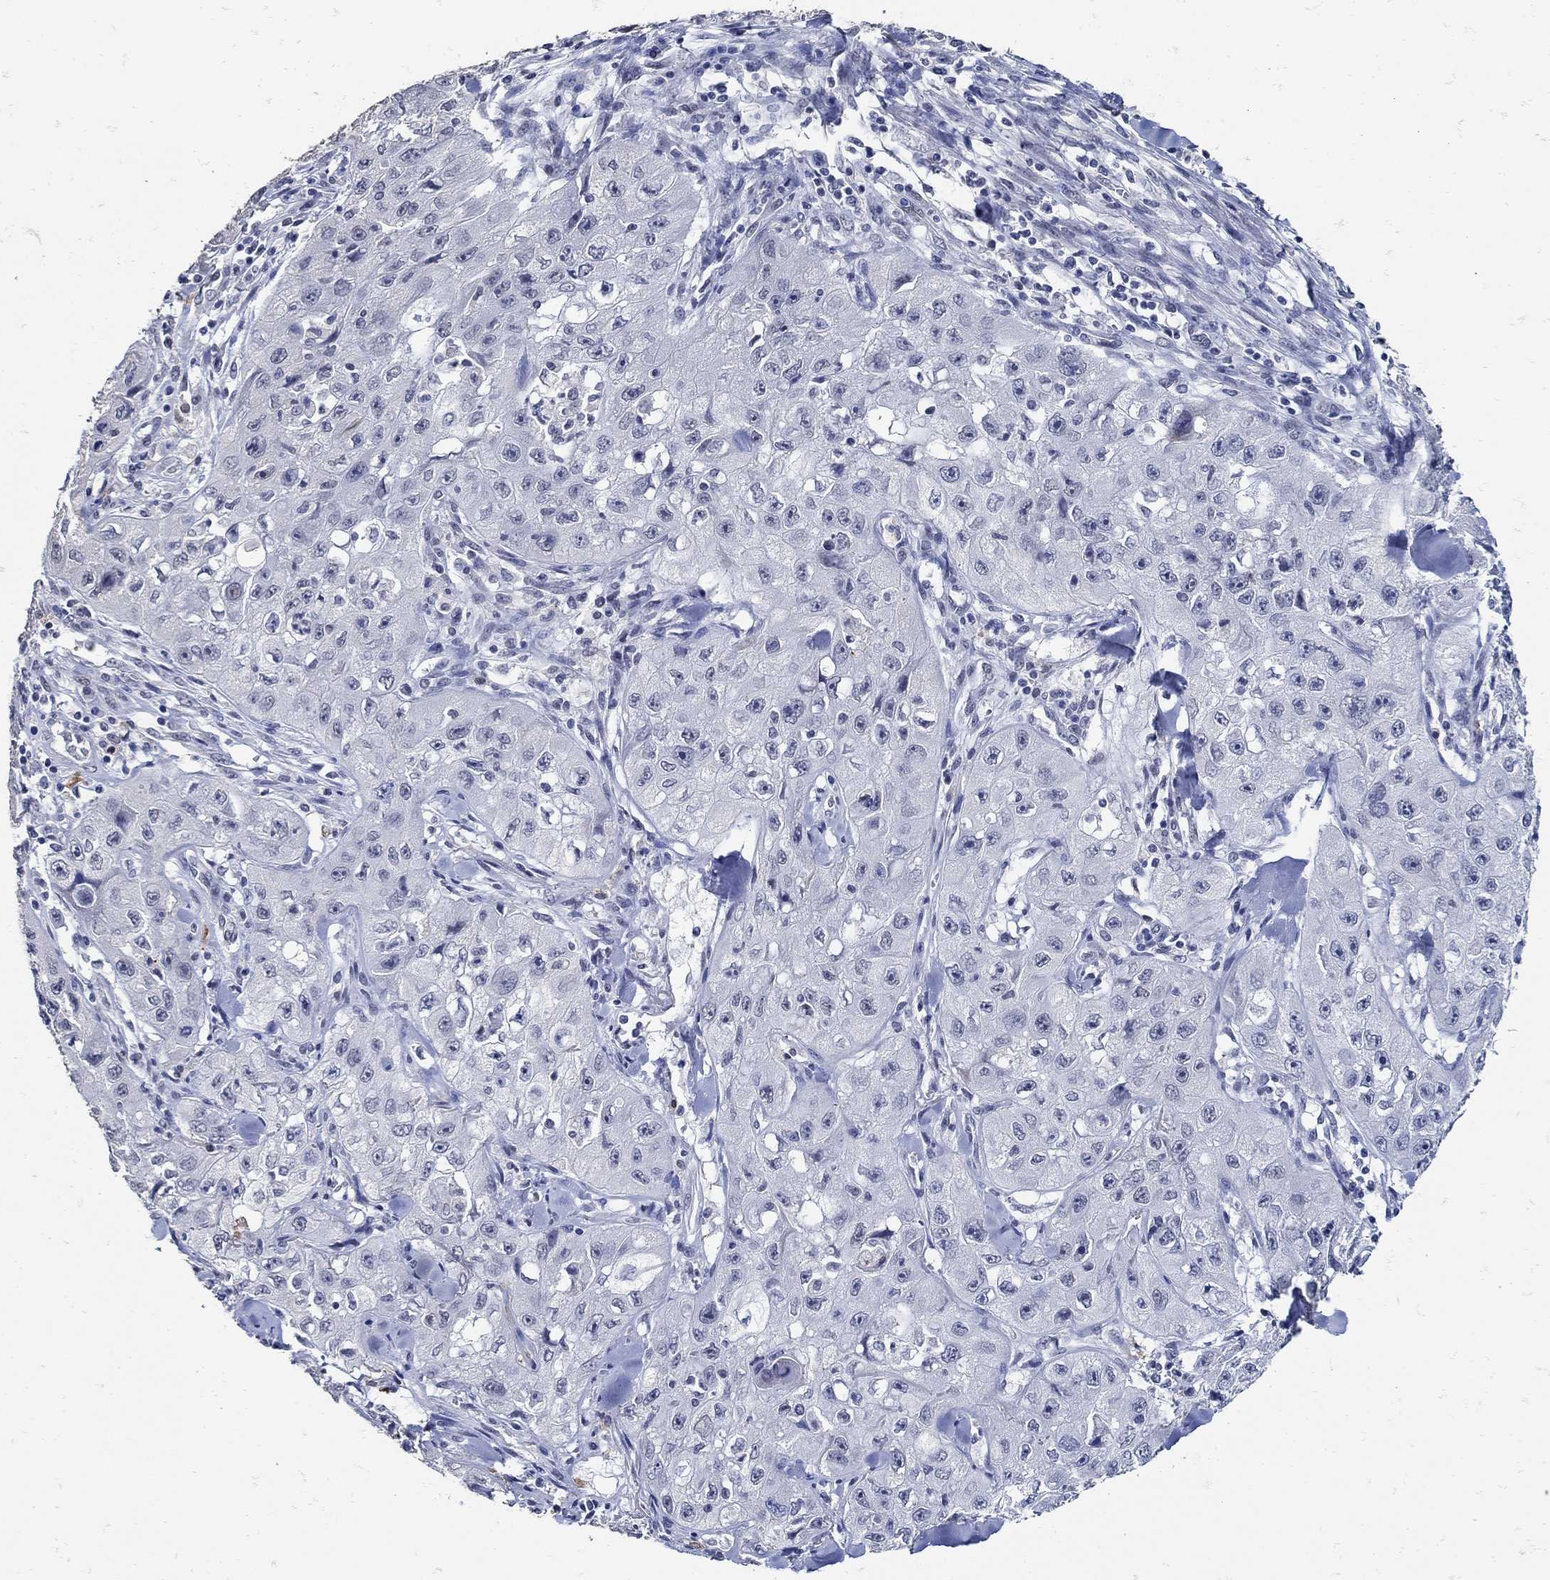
{"staining": {"intensity": "negative", "quantity": "none", "location": "none"}, "tissue": "skin cancer", "cell_type": "Tumor cells", "image_type": "cancer", "snomed": [{"axis": "morphology", "description": "Squamous cell carcinoma, NOS"}, {"axis": "topography", "description": "Skin"}, {"axis": "topography", "description": "Subcutis"}], "caption": "Immunohistochemistry (IHC) photomicrograph of neoplastic tissue: skin cancer (squamous cell carcinoma) stained with DAB reveals no significant protein expression in tumor cells.", "gene": "KCNN3", "patient": {"sex": "male", "age": 73}}